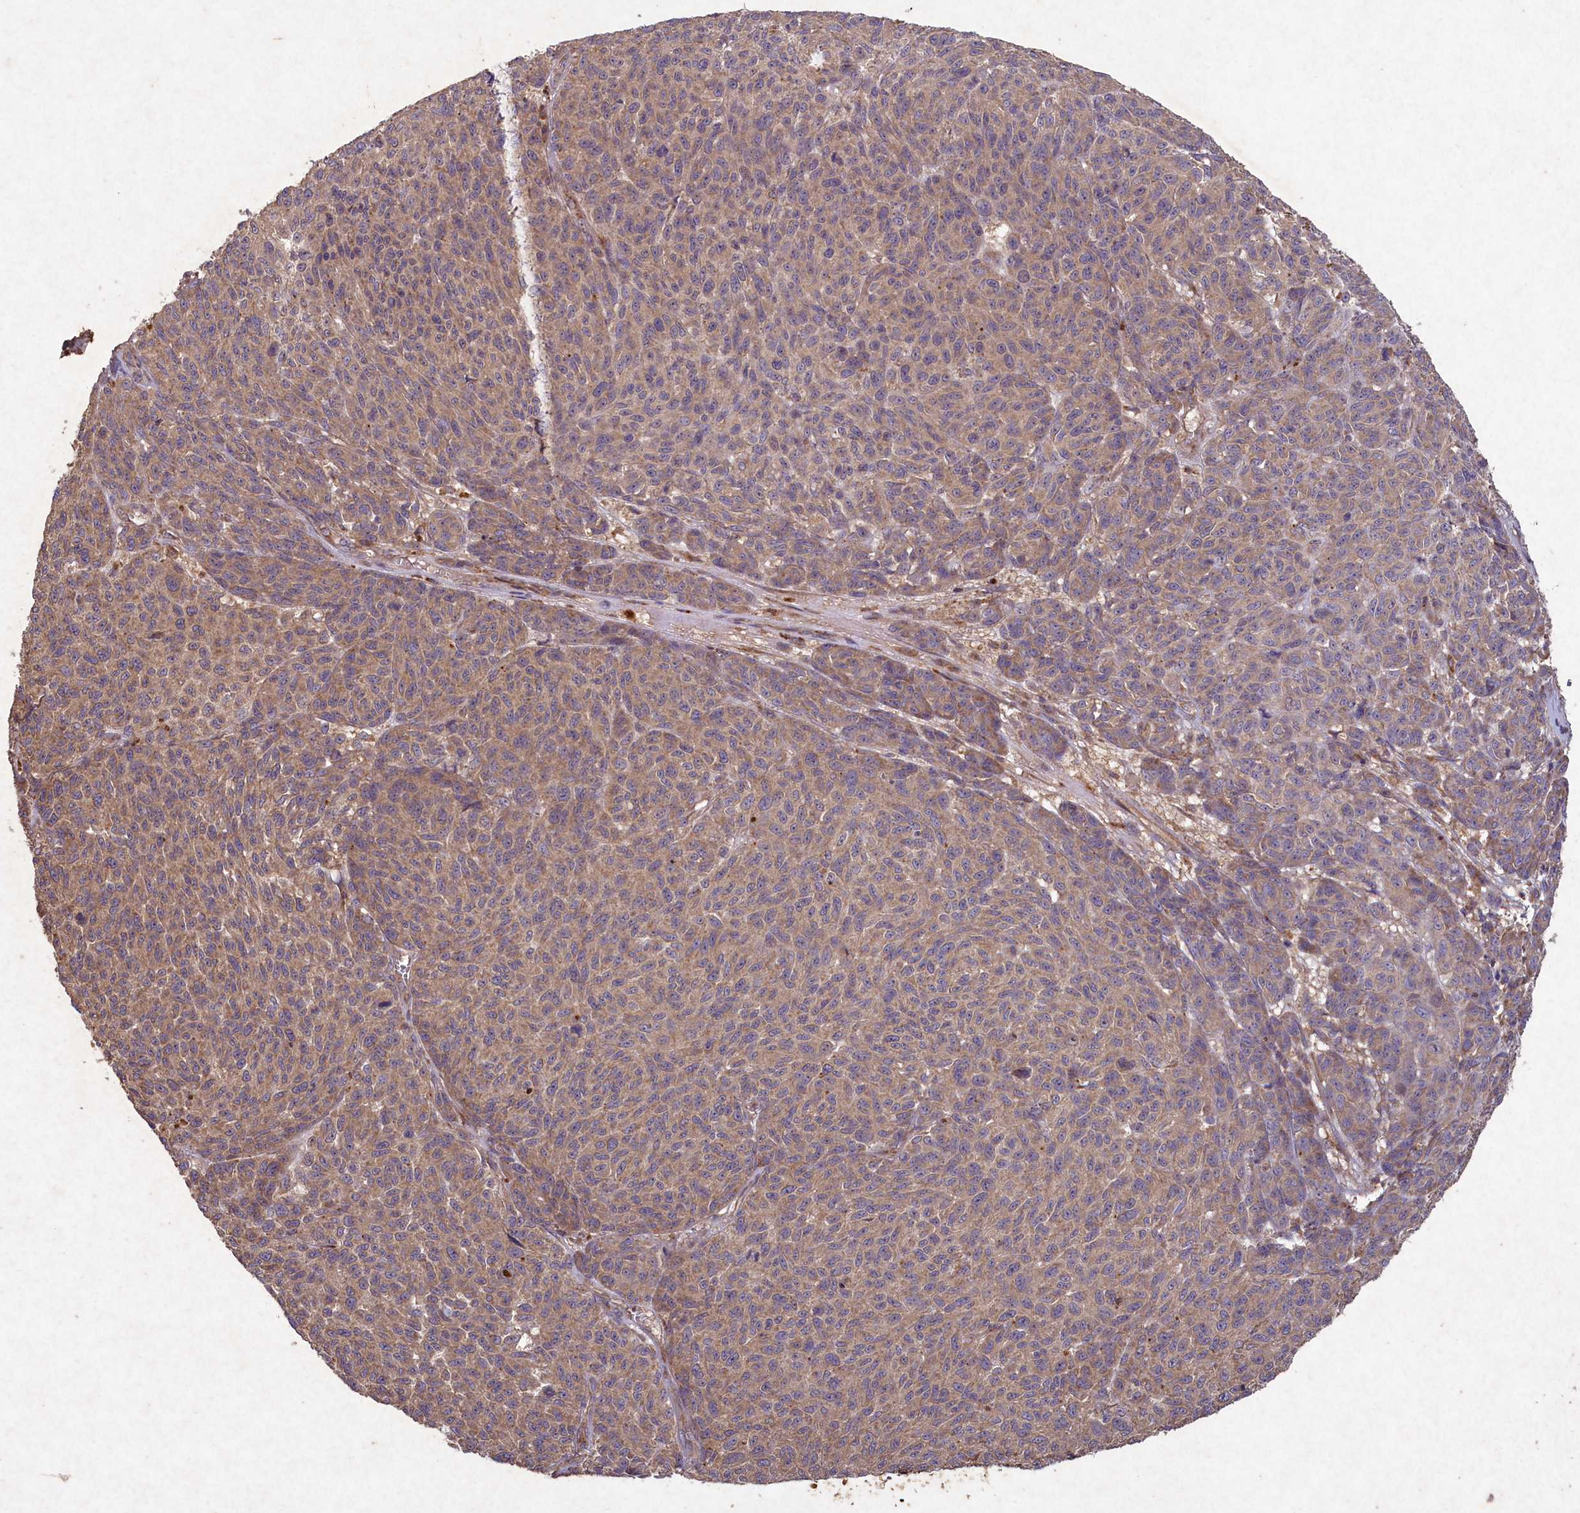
{"staining": {"intensity": "weak", "quantity": "25%-75%", "location": "cytoplasmic/membranous"}, "tissue": "melanoma", "cell_type": "Tumor cells", "image_type": "cancer", "snomed": [{"axis": "morphology", "description": "Malignant melanoma, NOS"}, {"axis": "topography", "description": "Skin"}], "caption": "Malignant melanoma was stained to show a protein in brown. There is low levels of weak cytoplasmic/membranous positivity in about 25%-75% of tumor cells.", "gene": "CIAO2B", "patient": {"sex": "male", "age": 49}}